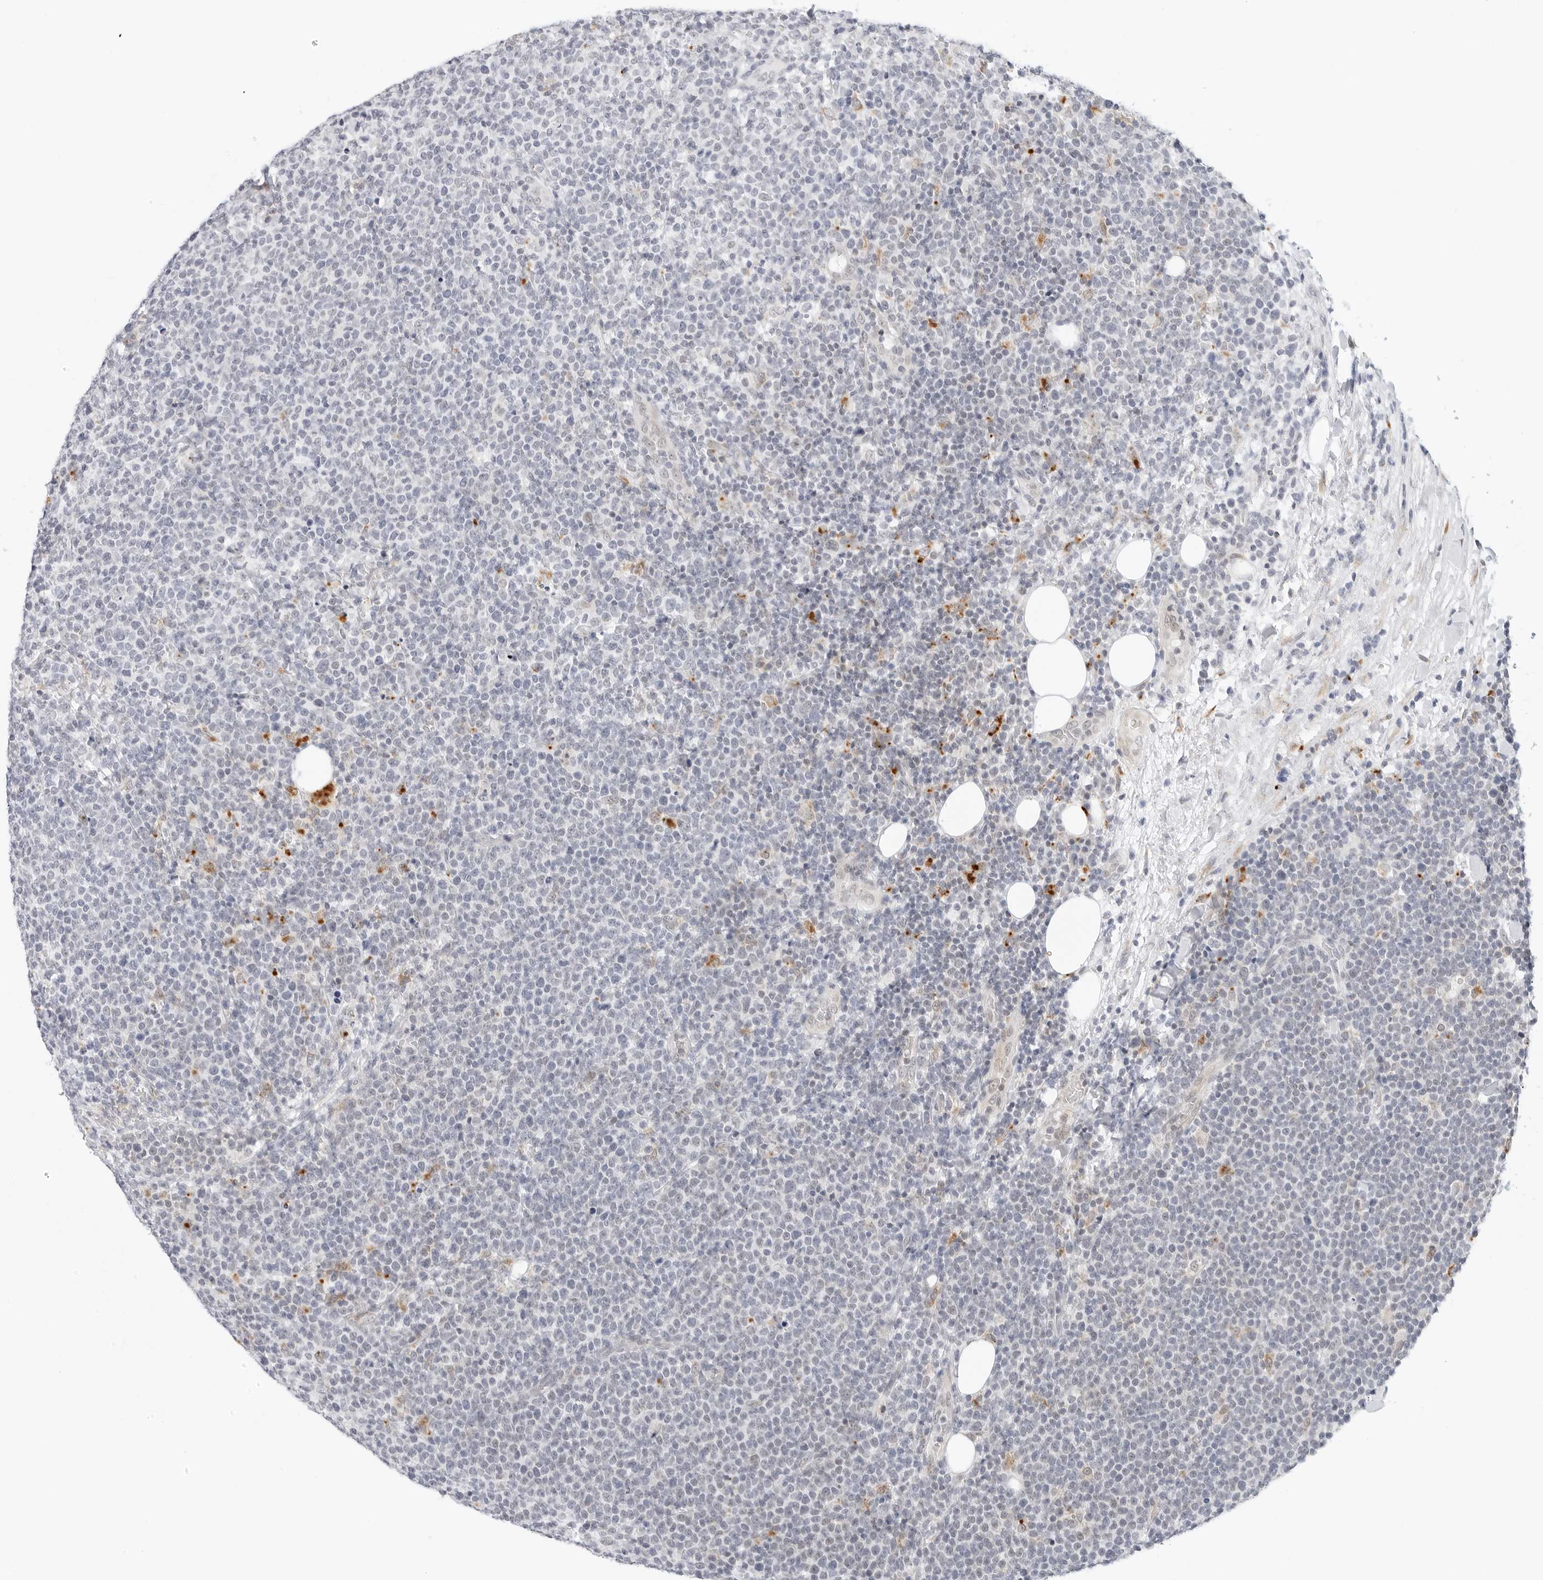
{"staining": {"intensity": "negative", "quantity": "none", "location": "none"}, "tissue": "lymphoma", "cell_type": "Tumor cells", "image_type": "cancer", "snomed": [{"axis": "morphology", "description": "Malignant lymphoma, non-Hodgkin's type, High grade"}, {"axis": "topography", "description": "Lymph node"}], "caption": "Immunohistochemistry histopathology image of neoplastic tissue: malignant lymphoma, non-Hodgkin's type (high-grade) stained with DAB (3,3'-diaminobenzidine) displays no significant protein positivity in tumor cells. (Immunohistochemistry, brightfield microscopy, high magnification).", "gene": "TSEN2", "patient": {"sex": "male", "age": 61}}